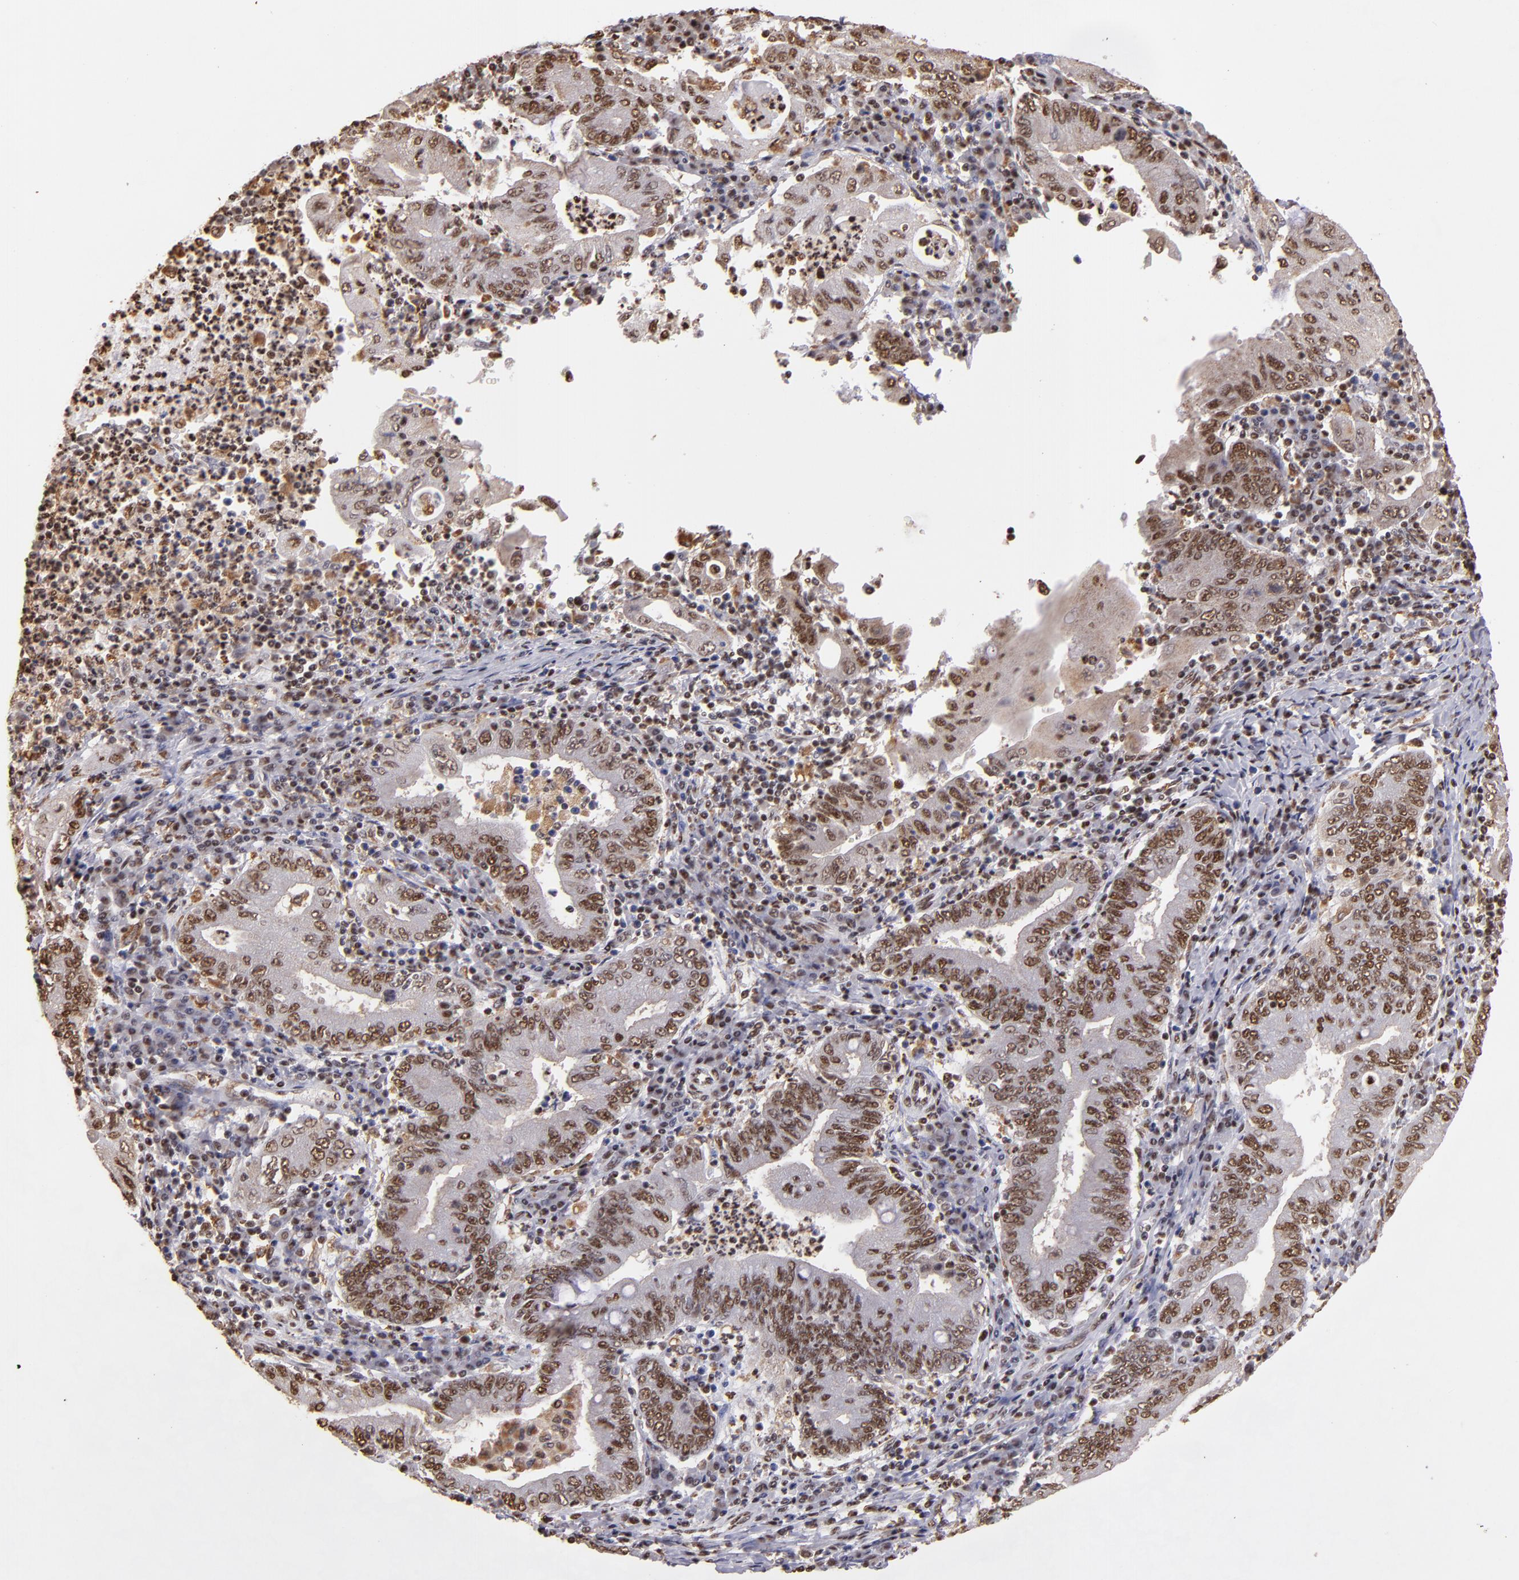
{"staining": {"intensity": "moderate", "quantity": ">75%", "location": "nuclear"}, "tissue": "stomach cancer", "cell_type": "Tumor cells", "image_type": "cancer", "snomed": [{"axis": "morphology", "description": "Normal tissue, NOS"}, {"axis": "morphology", "description": "Adenocarcinoma, NOS"}, {"axis": "topography", "description": "Esophagus"}, {"axis": "topography", "description": "Stomach, upper"}, {"axis": "topography", "description": "Peripheral nerve tissue"}], "caption": "The image demonstrates immunohistochemical staining of stomach adenocarcinoma. There is moderate nuclear staining is seen in approximately >75% of tumor cells.", "gene": "SP1", "patient": {"sex": "male", "age": 62}}